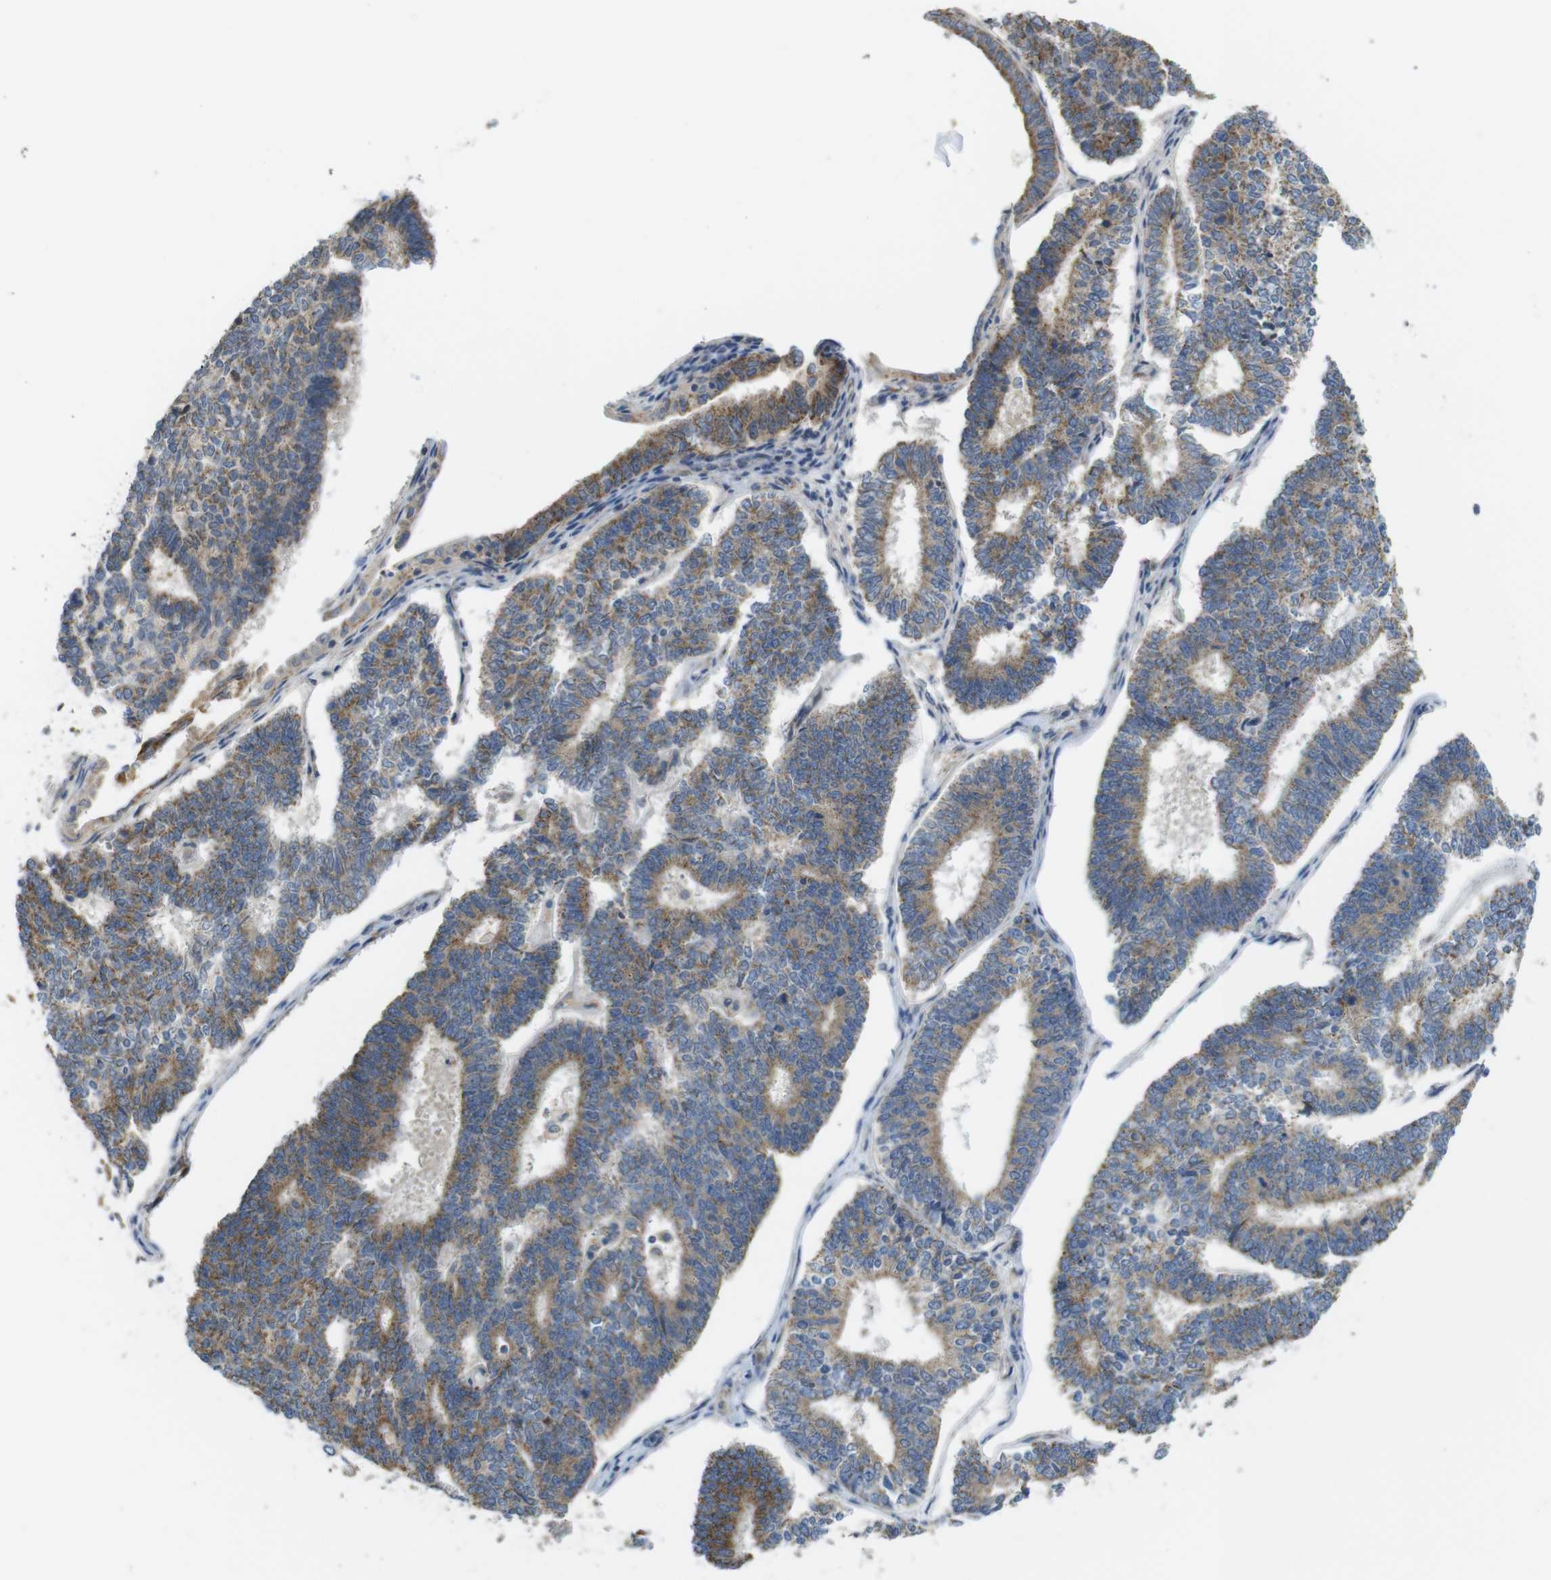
{"staining": {"intensity": "moderate", "quantity": ">75%", "location": "cytoplasmic/membranous"}, "tissue": "endometrial cancer", "cell_type": "Tumor cells", "image_type": "cancer", "snomed": [{"axis": "morphology", "description": "Adenocarcinoma, NOS"}, {"axis": "topography", "description": "Endometrium"}], "caption": "Moderate cytoplasmic/membranous staining is seen in about >75% of tumor cells in endometrial adenocarcinoma.", "gene": "MARCHF1", "patient": {"sex": "female", "age": 70}}